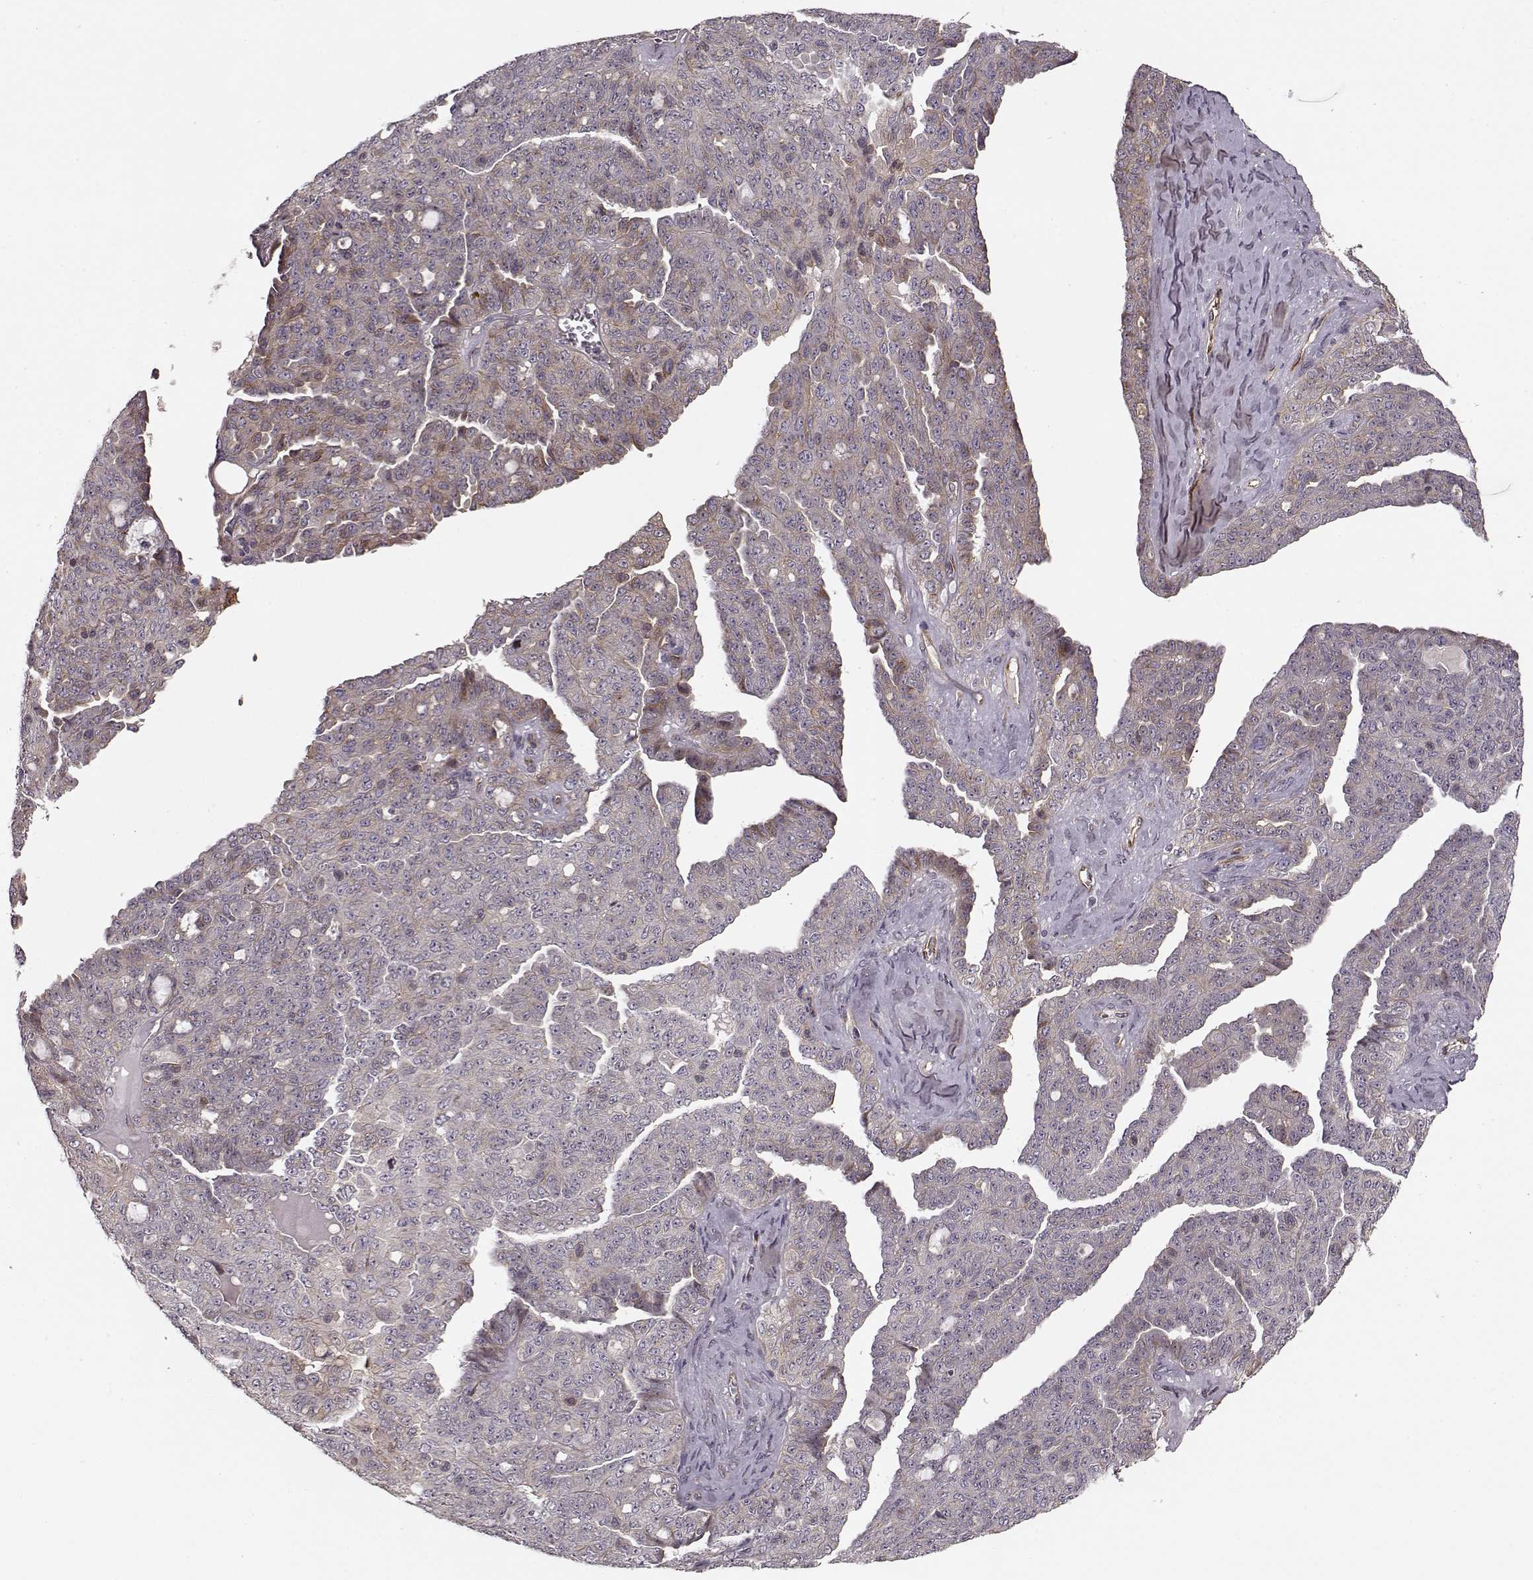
{"staining": {"intensity": "weak", "quantity": "<25%", "location": "cytoplasmic/membranous"}, "tissue": "ovarian cancer", "cell_type": "Tumor cells", "image_type": "cancer", "snomed": [{"axis": "morphology", "description": "Cystadenocarcinoma, serous, NOS"}, {"axis": "topography", "description": "Ovary"}], "caption": "The IHC image has no significant staining in tumor cells of ovarian cancer (serous cystadenocarcinoma) tissue.", "gene": "MTR", "patient": {"sex": "female", "age": 71}}